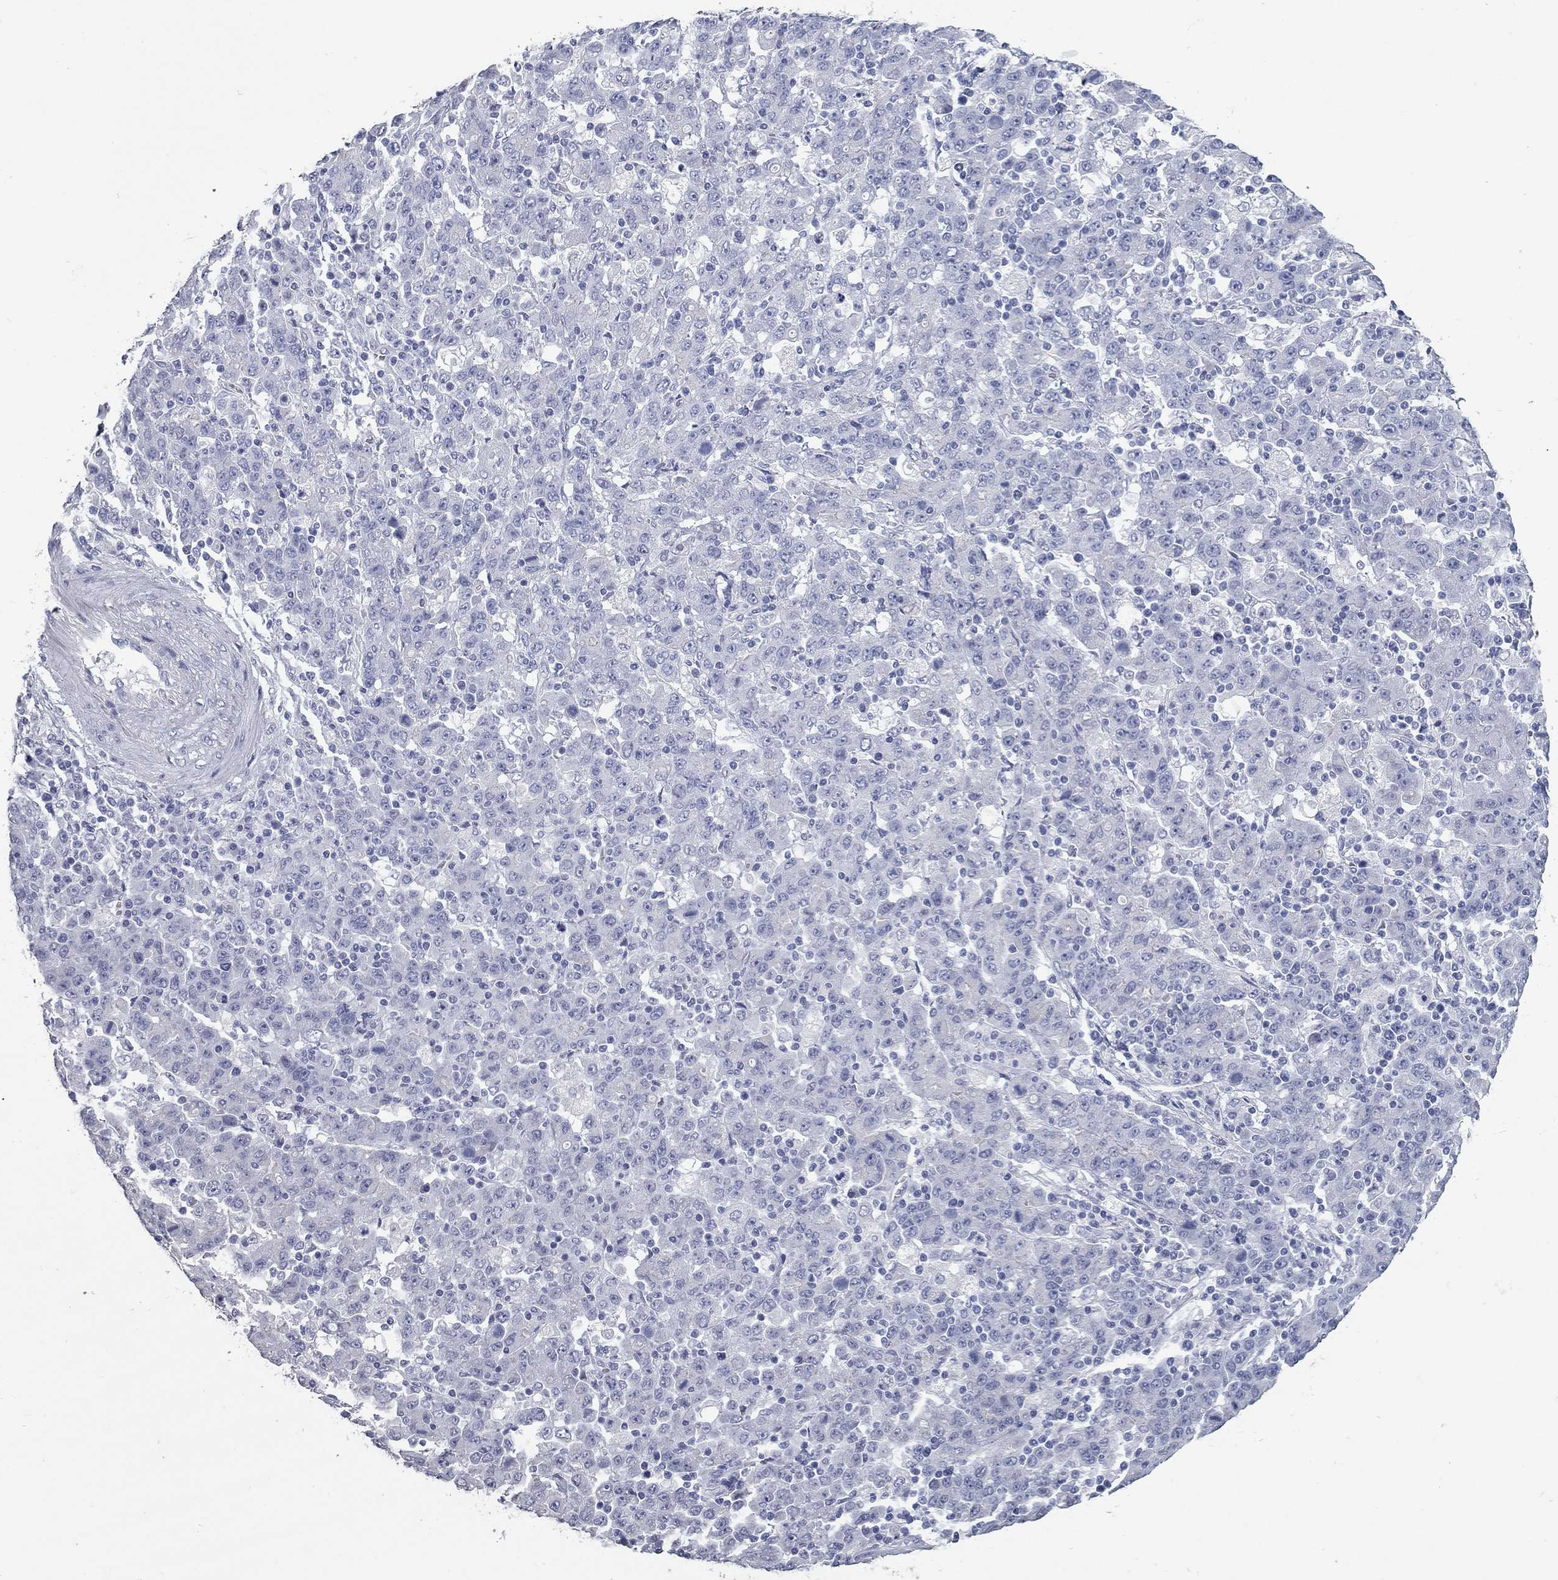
{"staining": {"intensity": "negative", "quantity": "none", "location": "none"}, "tissue": "stomach cancer", "cell_type": "Tumor cells", "image_type": "cancer", "snomed": [{"axis": "morphology", "description": "Adenocarcinoma, NOS"}, {"axis": "topography", "description": "Stomach, upper"}], "caption": "A micrograph of human stomach cancer is negative for staining in tumor cells. (DAB (3,3'-diaminobenzidine) immunohistochemistry (IHC), high magnification).", "gene": "TAC1", "patient": {"sex": "male", "age": 69}}